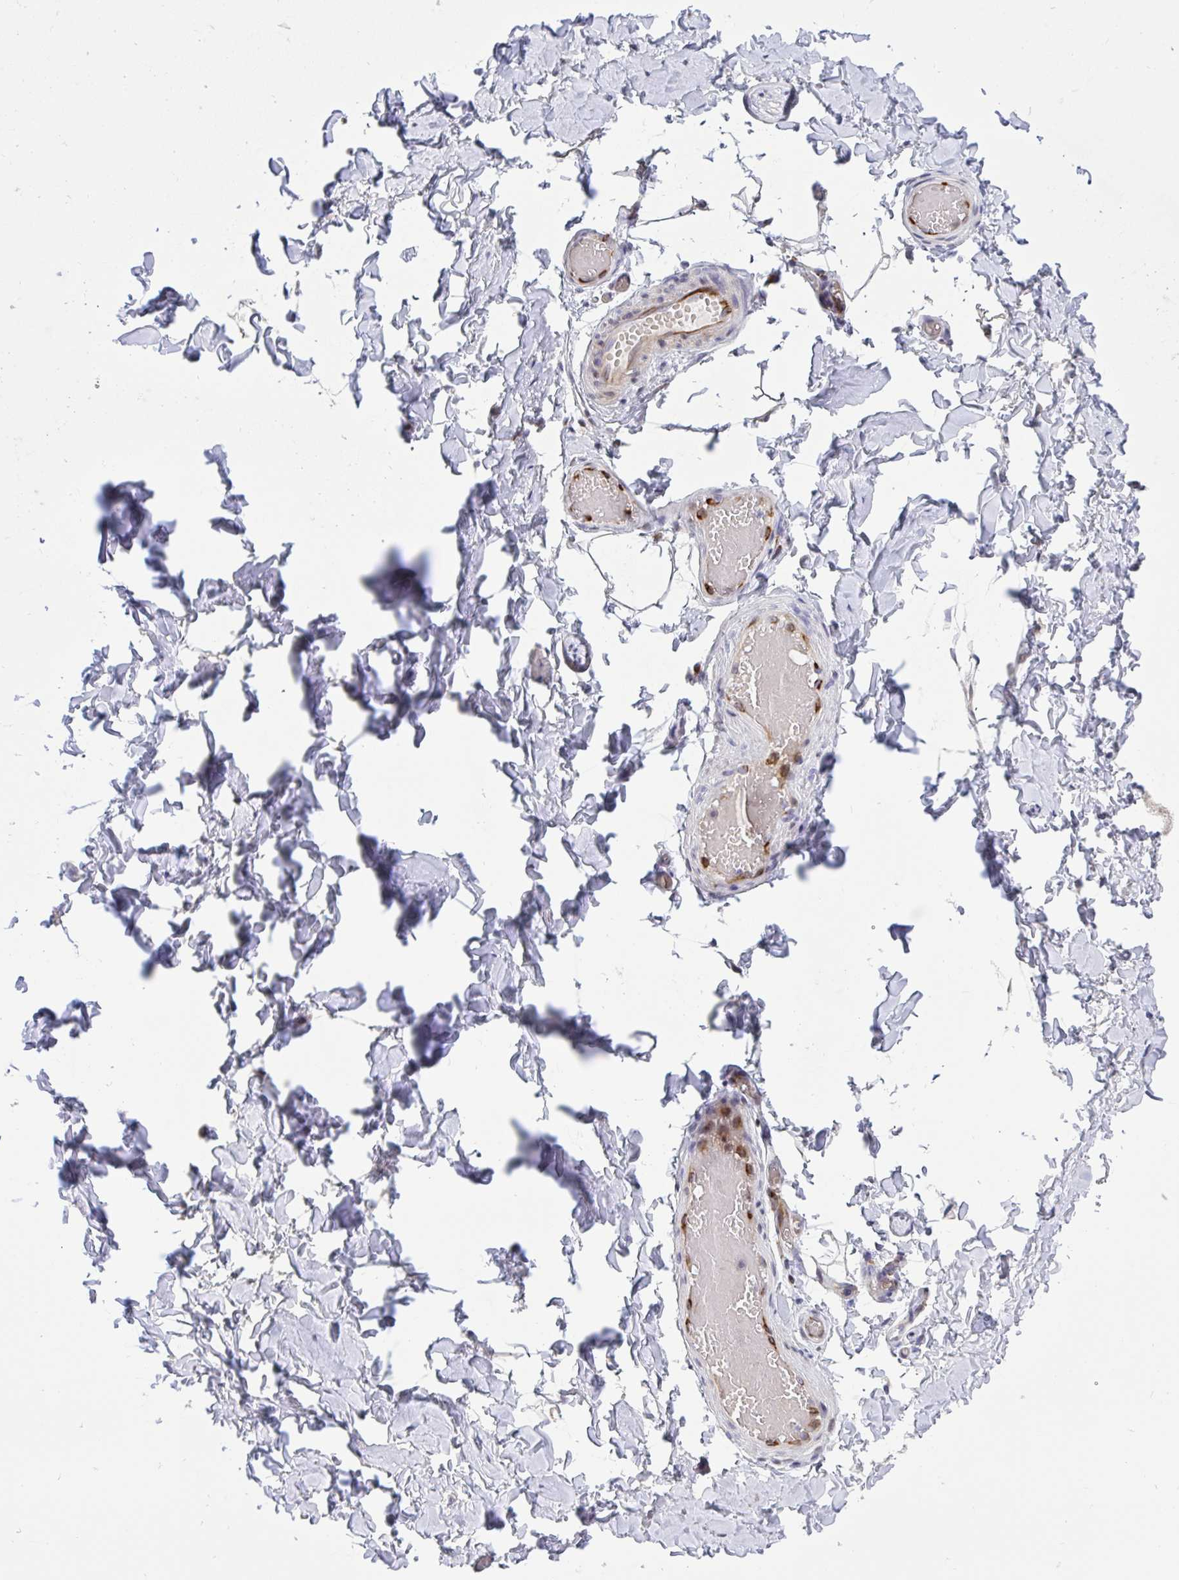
{"staining": {"intensity": "negative", "quantity": "none", "location": "none"}, "tissue": "soft tissue", "cell_type": "Fibroblasts", "image_type": "normal", "snomed": [{"axis": "morphology", "description": "Normal tissue, NOS"}, {"axis": "topography", "description": "Soft tissue"}, {"axis": "topography", "description": "Adipose tissue"}, {"axis": "topography", "description": "Vascular tissue"}, {"axis": "topography", "description": "Peripheral nerve tissue"}], "caption": "This is an immunohistochemistry image of normal human soft tissue. There is no expression in fibroblasts.", "gene": "PLPPR3", "patient": {"sex": "male", "age": 29}}